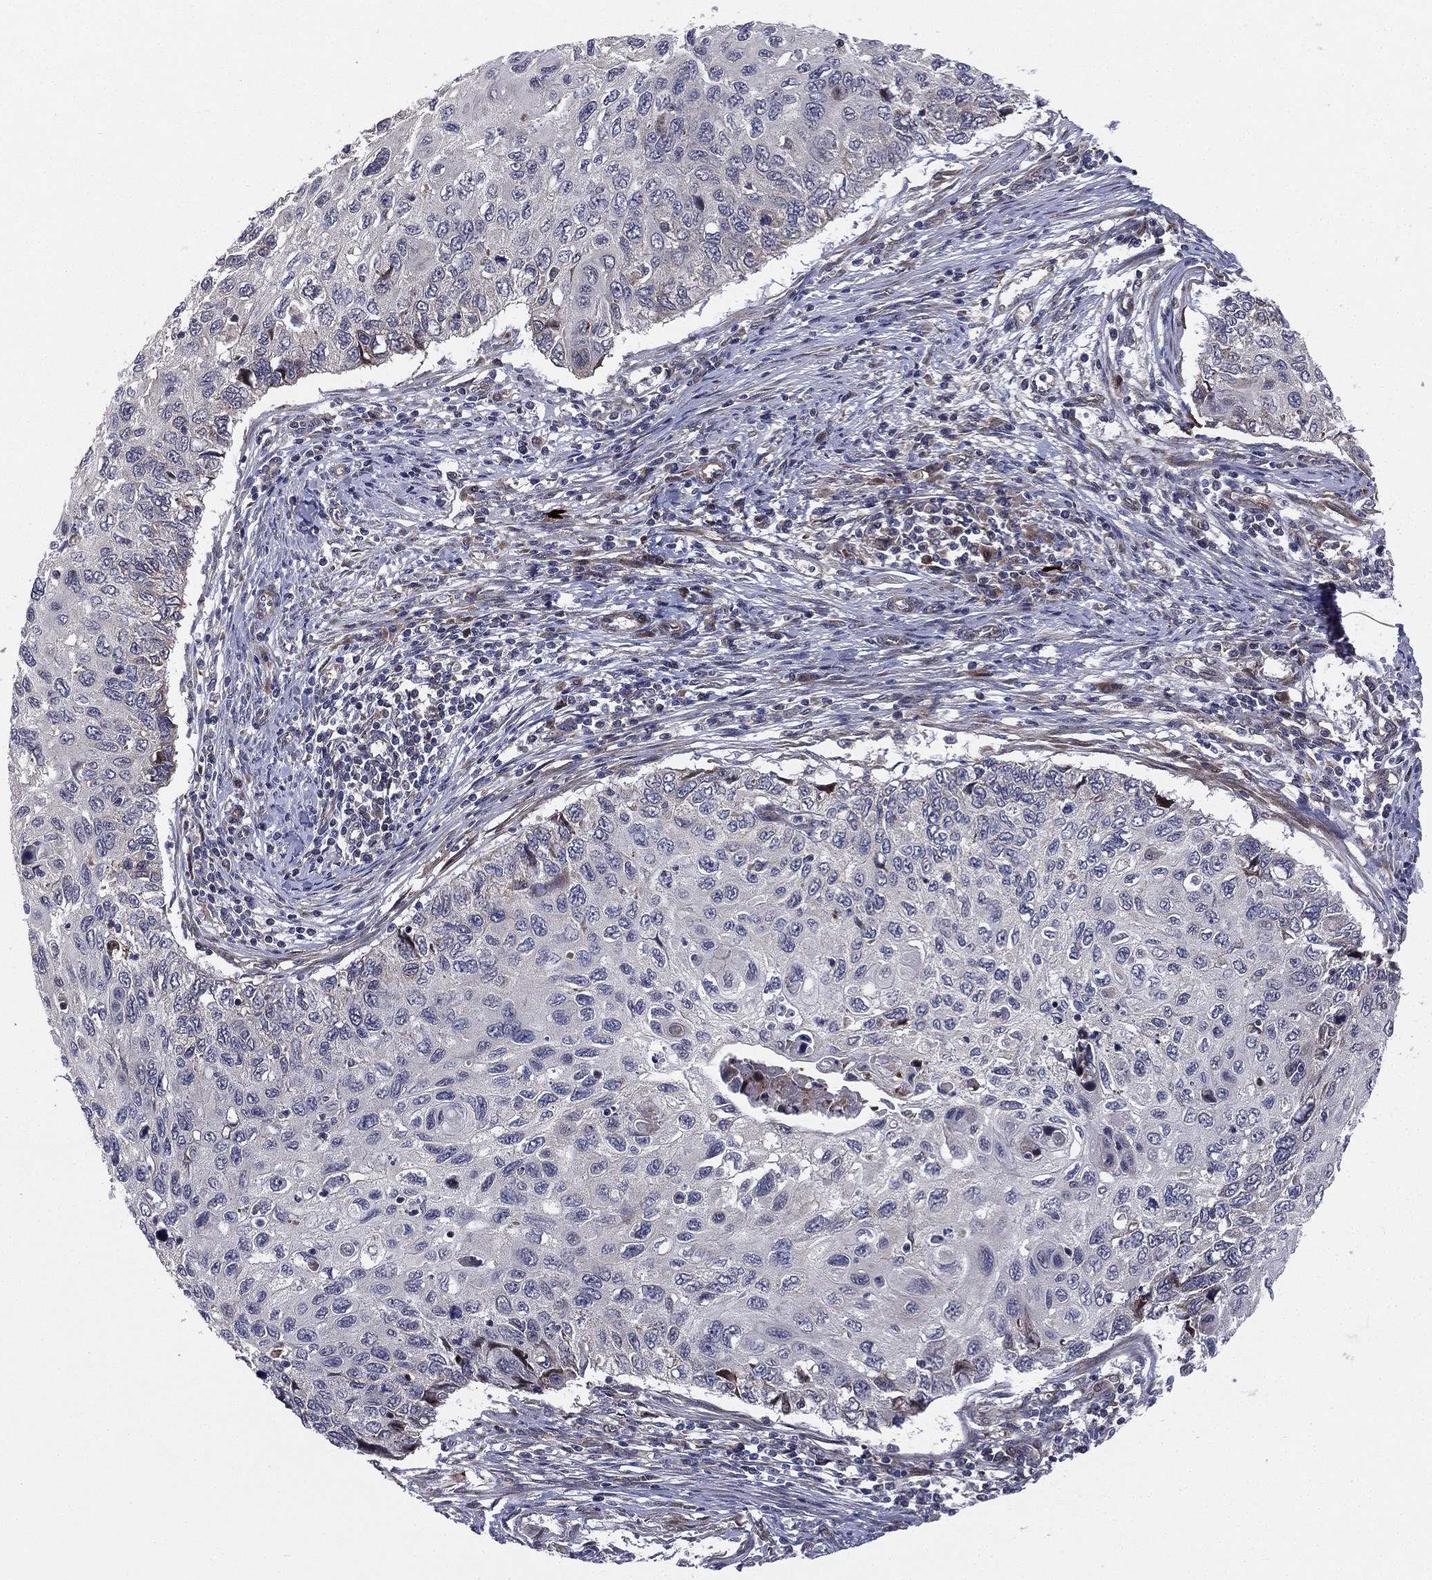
{"staining": {"intensity": "negative", "quantity": "none", "location": "none"}, "tissue": "cervical cancer", "cell_type": "Tumor cells", "image_type": "cancer", "snomed": [{"axis": "morphology", "description": "Squamous cell carcinoma, NOS"}, {"axis": "topography", "description": "Cervix"}], "caption": "Tumor cells are negative for protein expression in human cervical cancer (squamous cell carcinoma). The staining was performed using DAB (3,3'-diaminobenzidine) to visualize the protein expression in brown, while the nuclei were stained in blue with hematoxylin (Magnification: 20x).", "gene": "UTP14A", "patient": {"sex": "female", "age": 70}}